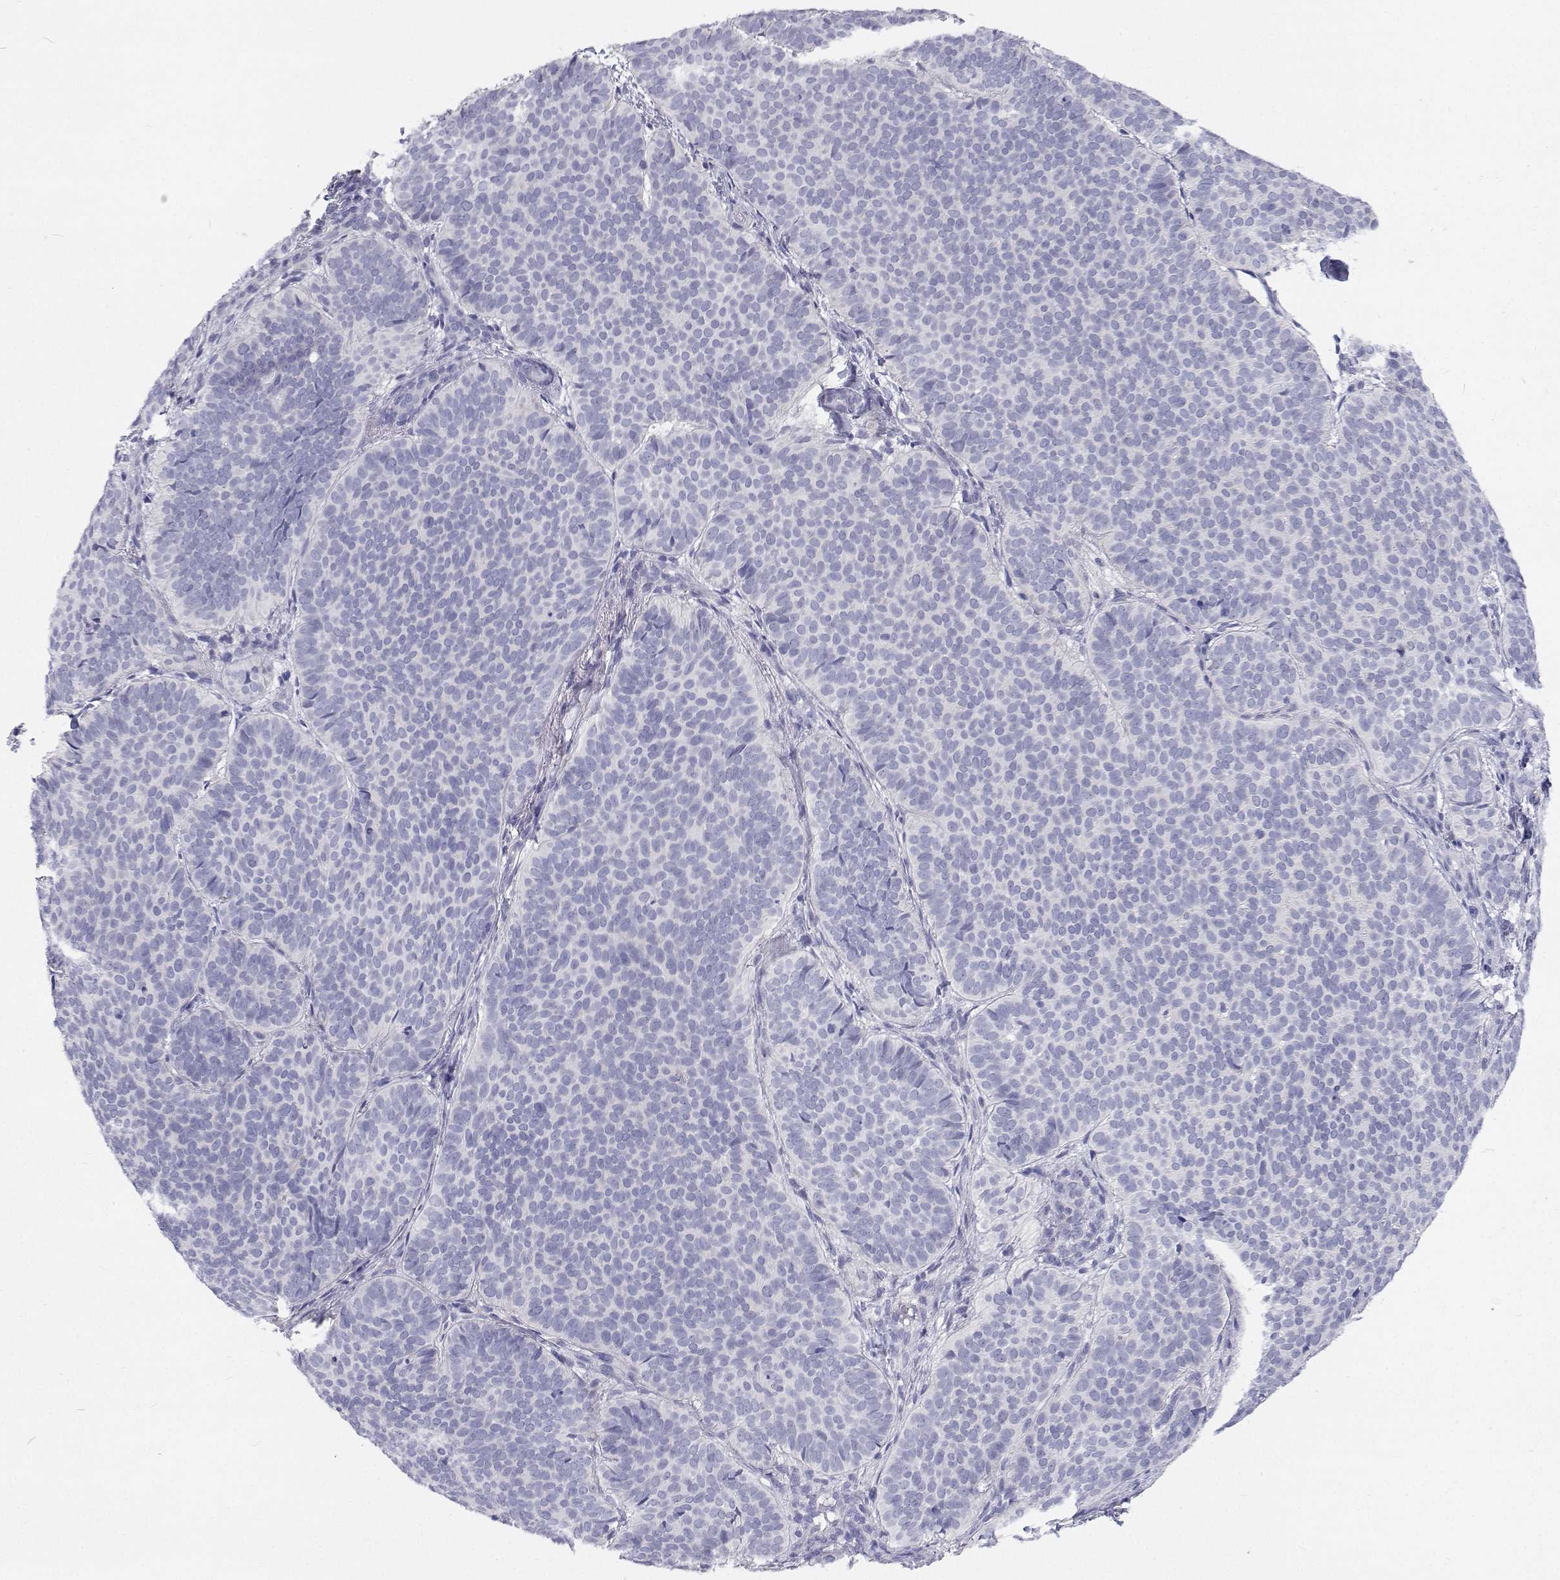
{"staining": {"intensity": "negative", "quantity": "none", "location": "none"}, "tissue": "skin cancer", "cell_type": "Tumor cells", "image_type": "cancer", "snomed": [{"axis": "morphology", "description": "Basal cell carcinoma"}, {"axis": "topography", "description": "Skin"}], "caption": "High power microscopy photomicrograph of an immunohistochemistry (IHC) image of skin cancer (basal cell carcinoma), revealing no significant positivity in tumor cells.", "gene": "NCR2", "patient": {"sex": "male", "age": 57}}